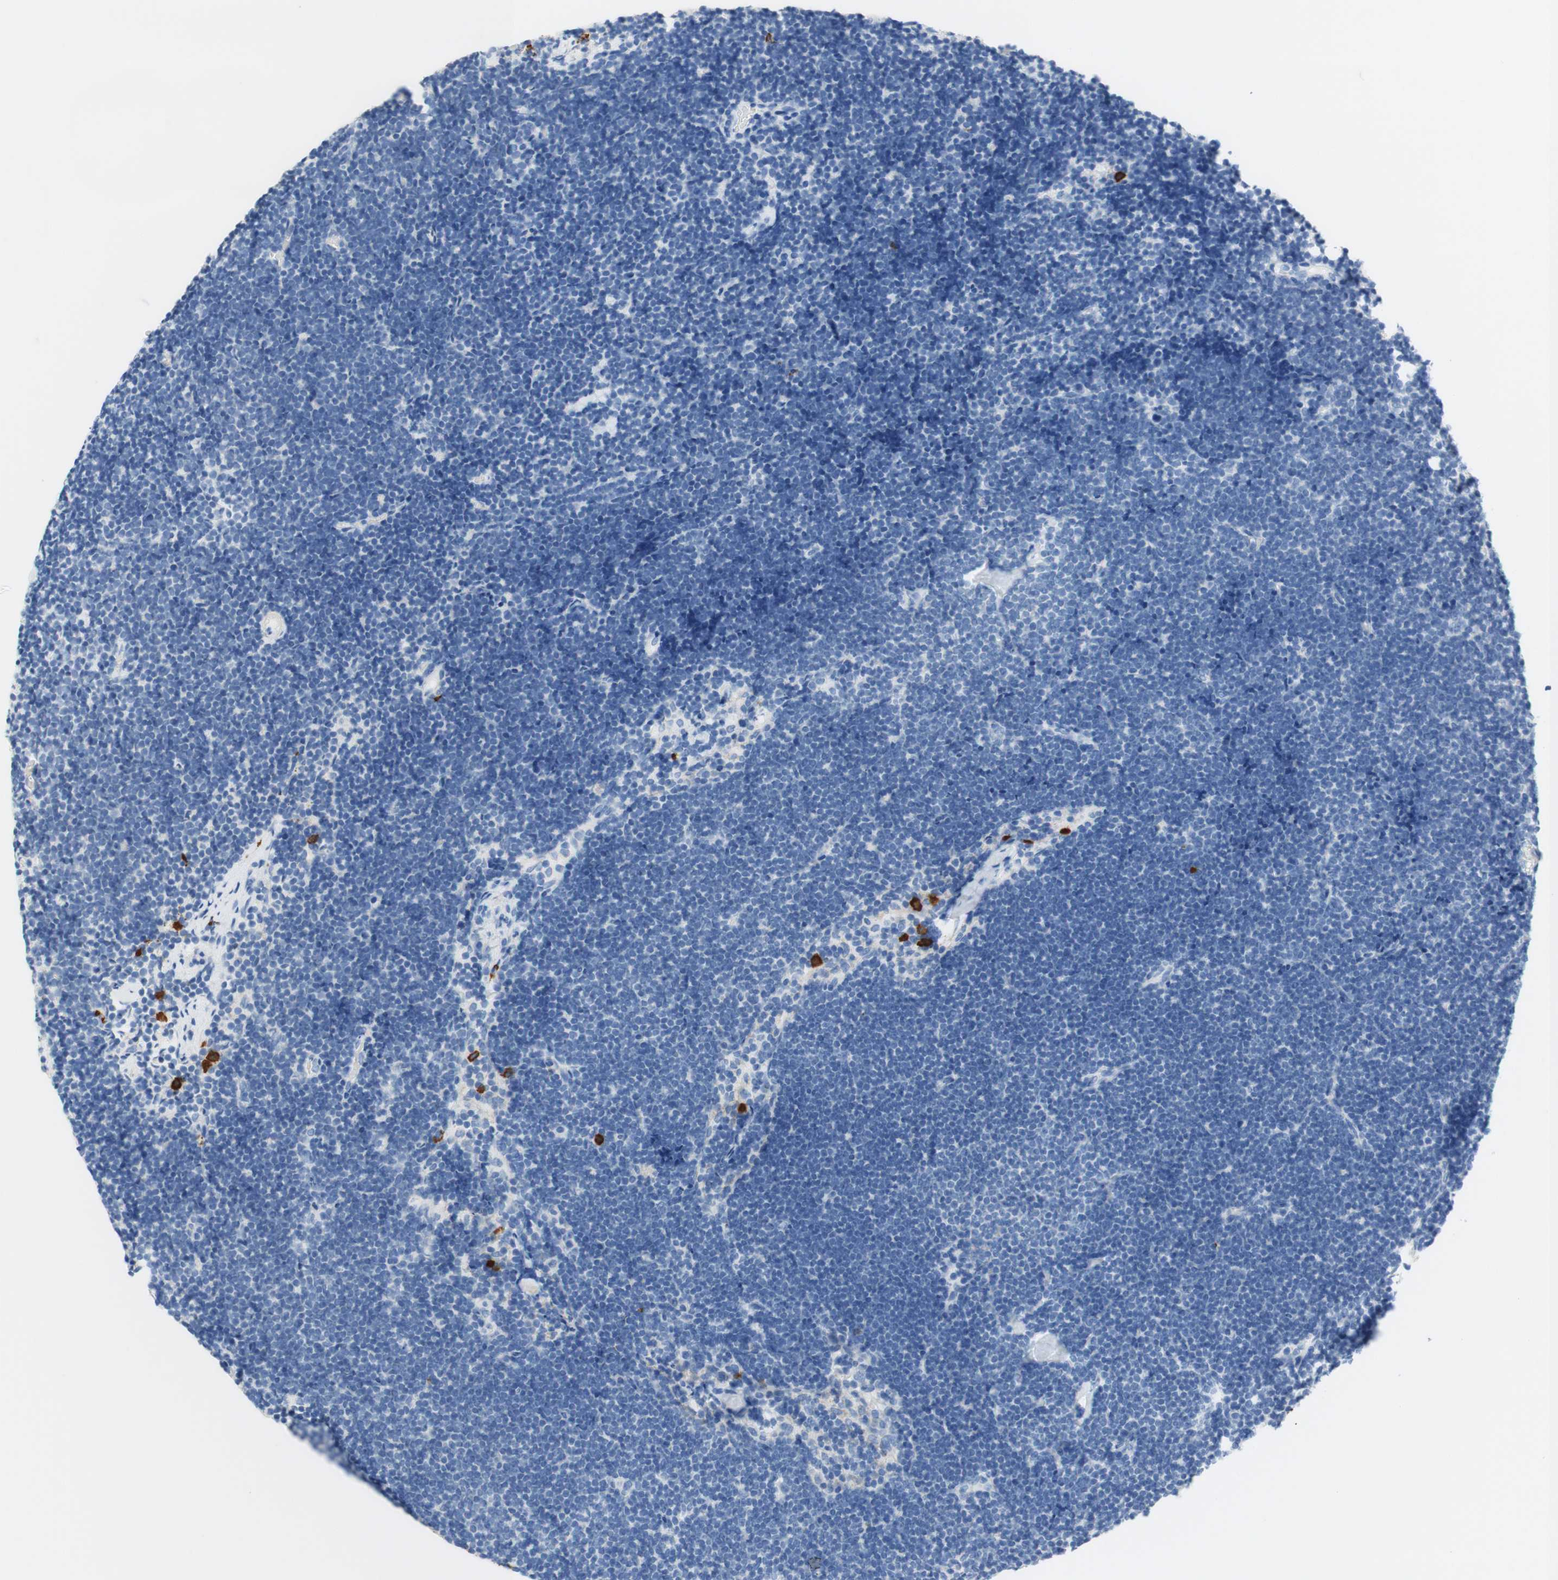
{"staining": {"intensity": "negative", "quantity": "none", "location": "none"}, "tissue": "lymph node", "cell_type": "Germinal center cells", "image_type": "normal", "snomed": [{"axis": "morphology", "description": "Normal tissue, NOS"}, {"axis": "topography", "description": "Lymph node"}], "caption": "Immunohistochemical staining of unremarkable lymph node shows no significant expression in germinal center cells. (DAB (3,3'-diaminobenzidine) immunohistochemistry with hematoxylin counter stain).", "gene": "CEACAM1", "patient": {"sex": "male", "age": 63}}